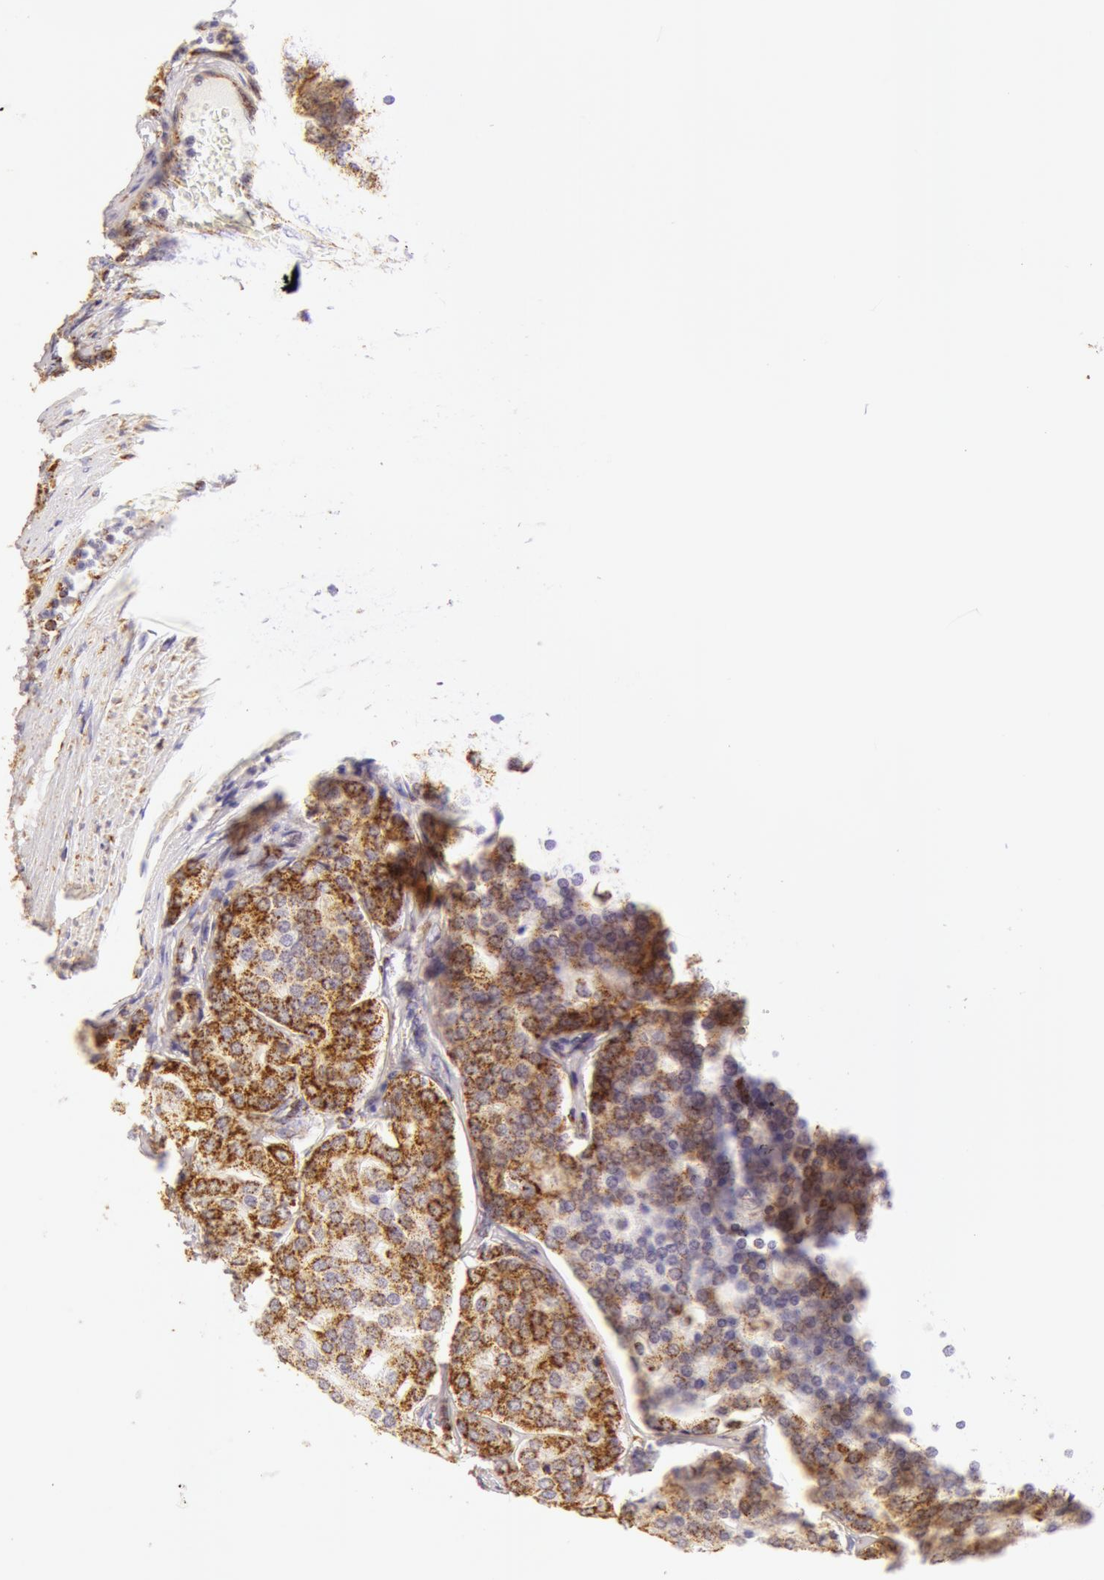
{"staining": {"intensity": "moderate", "quantity": "25%-75%", "location": "cytoplasmic/membranous"}, "tissue": "prostate cancer", "cell_type": "Tumor cells", "image_type": "cancer", "snomed": [{"axis": "morphology", "description": "Adenocarcinoma, High grade"}, {"axis": "topography", "description": "Prostate"}], "caption": "Immunohistochemical staining of human prostate high-grade adenocarcinoma displays medium levels of moderate cytoplasmic/membranous expression in about 25%-75% of tumor cells. The staining was performed using DAB, with brown indicating positive protein expression. Nuclei are stained blue with hematoxylin.", "gene": "ATP5F1B", "patient": {"sex": "male", "age": 64}}